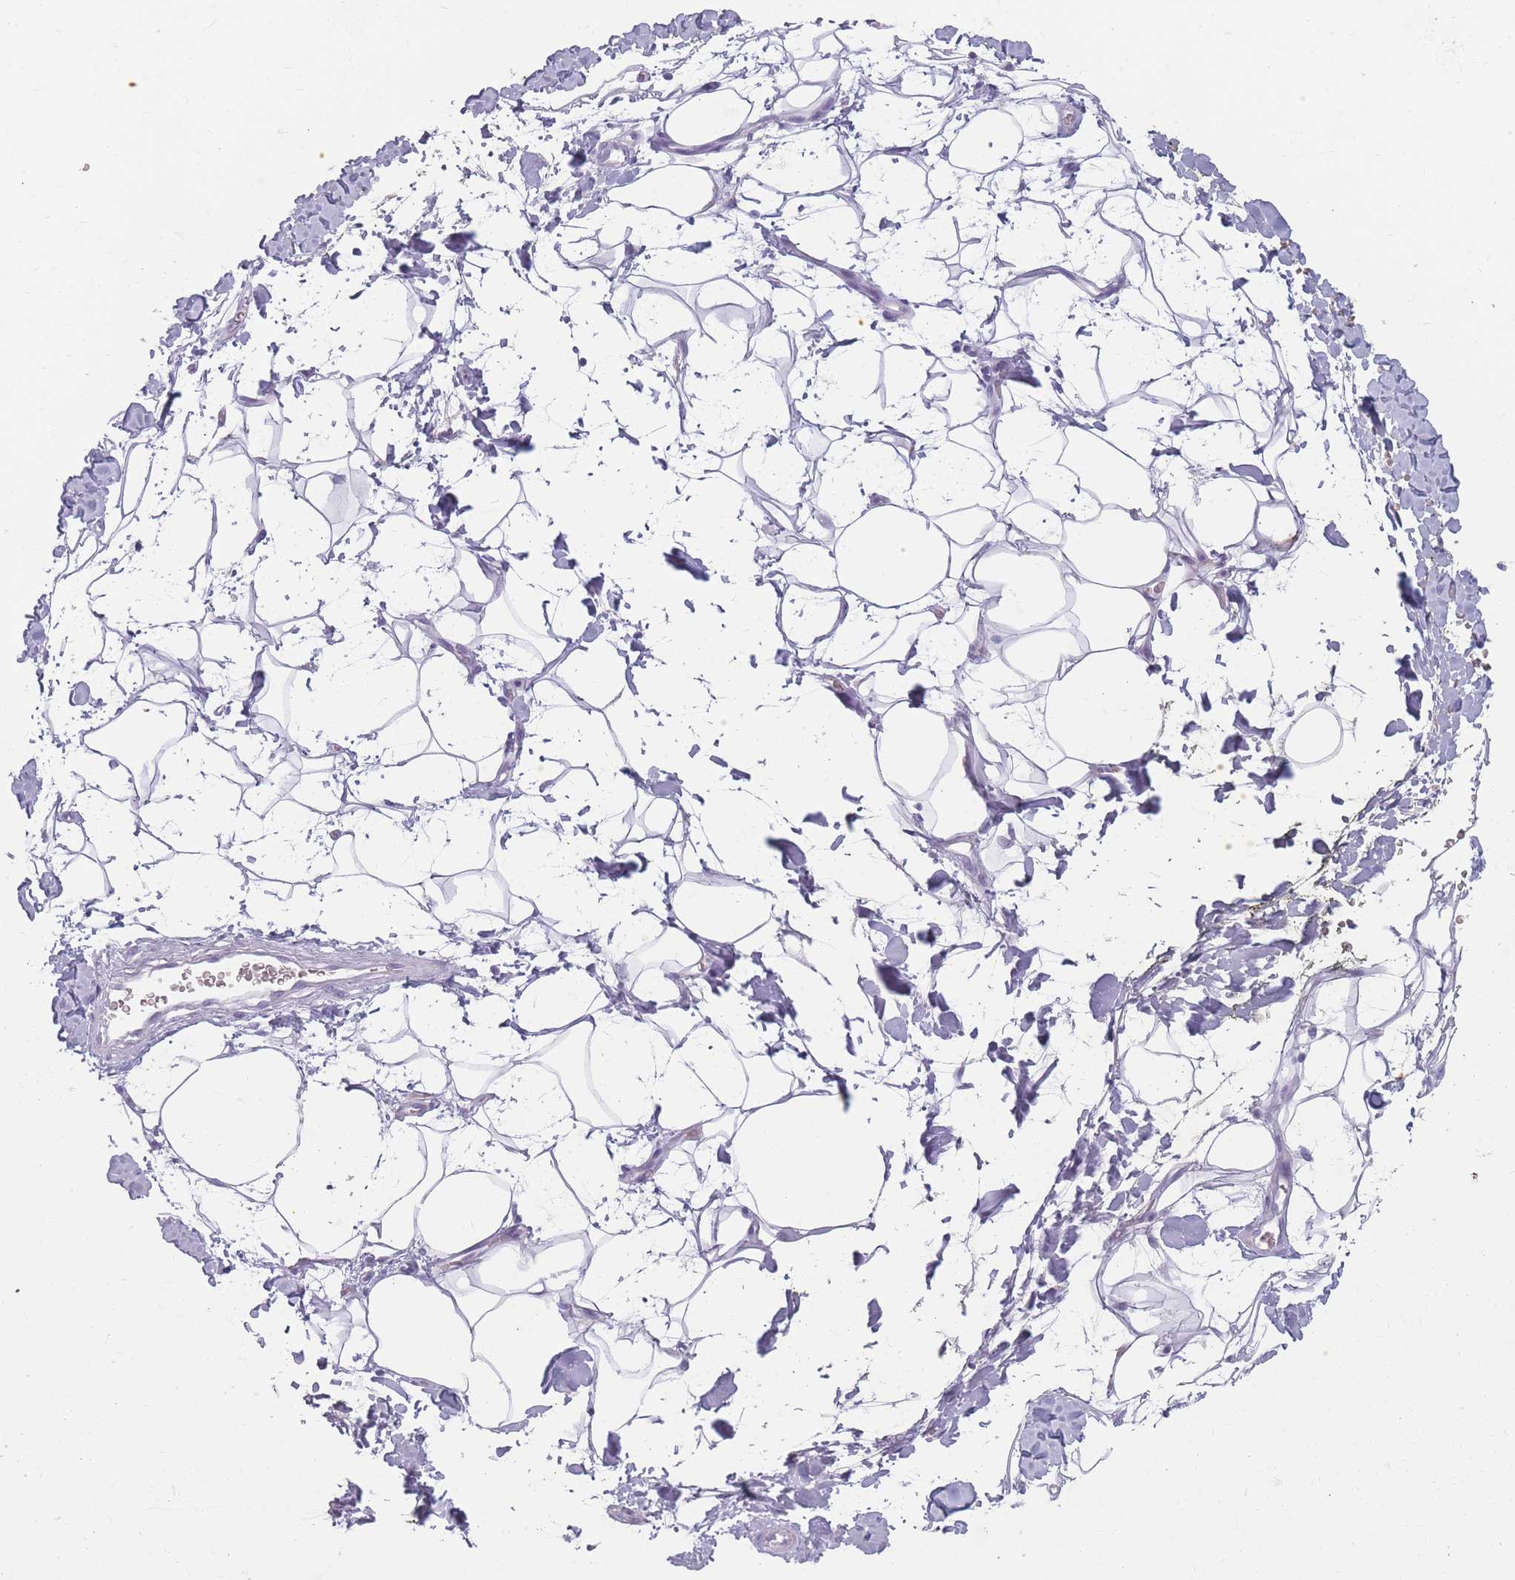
{"staining": {"intensity": "negative", "quantity": "none", "location": "none"}, "tissue": "adipose tissue", "cell_type": "Adipocytes", "image_type": "normal", "snomed": [{"axis": "morphology", "description": "Normal tissue, NOS"}, {"axis": "morphology", "description": "Adenocarcinoma, NOS"}, {"axis": "topography", "description": "Pancreas"}, {"axis": "topography", "description": "Peripheral nerve tissue"}], "caption": "Immunohistochemistry (IHC) of unremarkable human adipose tissue displays no staining in adipocytes. Brightfield microscopy of IHC stained with DAB (3,3'-diaminobenzidine) (brown) and hematoxylin (blue), captured at high magnification.", "gene": "CCNO", "patient": {"sex": "male", "age": 59}}